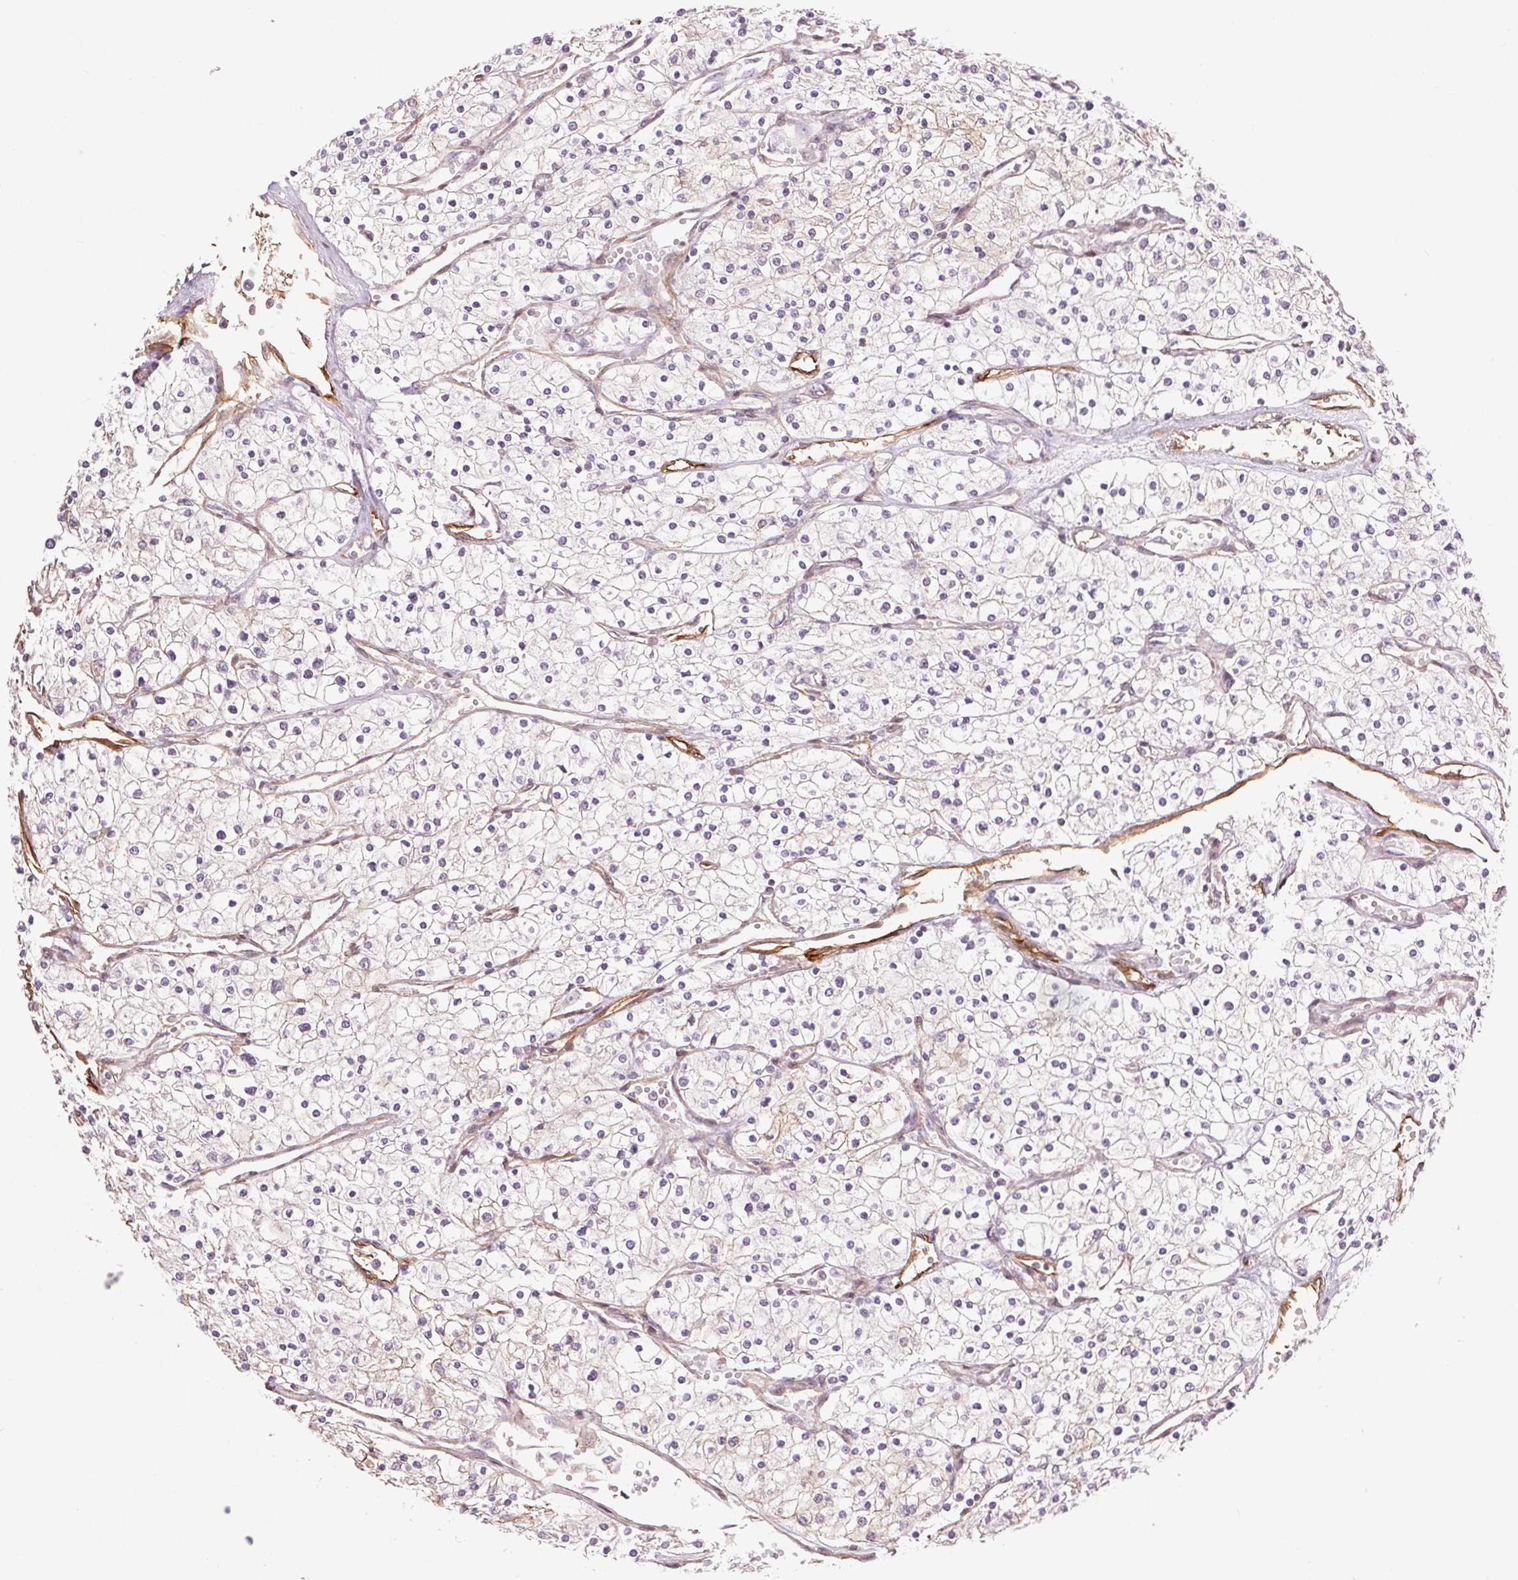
{"staining": {"intensity": "negative", "quantity": "none", "location": "none"}, "tissue": "renal cancer", "cell_type": "Tumor cells", "image_type": "cancer", "snomed": [{"axis": "morphology", "description": "Adenocarcinoma, NOS"}, {"axis": "topography", "description": "Kidney"}], "caption": "Immunohistochemical staining of adenocarcinoma (renal) shows no significant staining in tumor cells.", "gene": "PALM", "patient": {"sex": "male", "age": 80}}